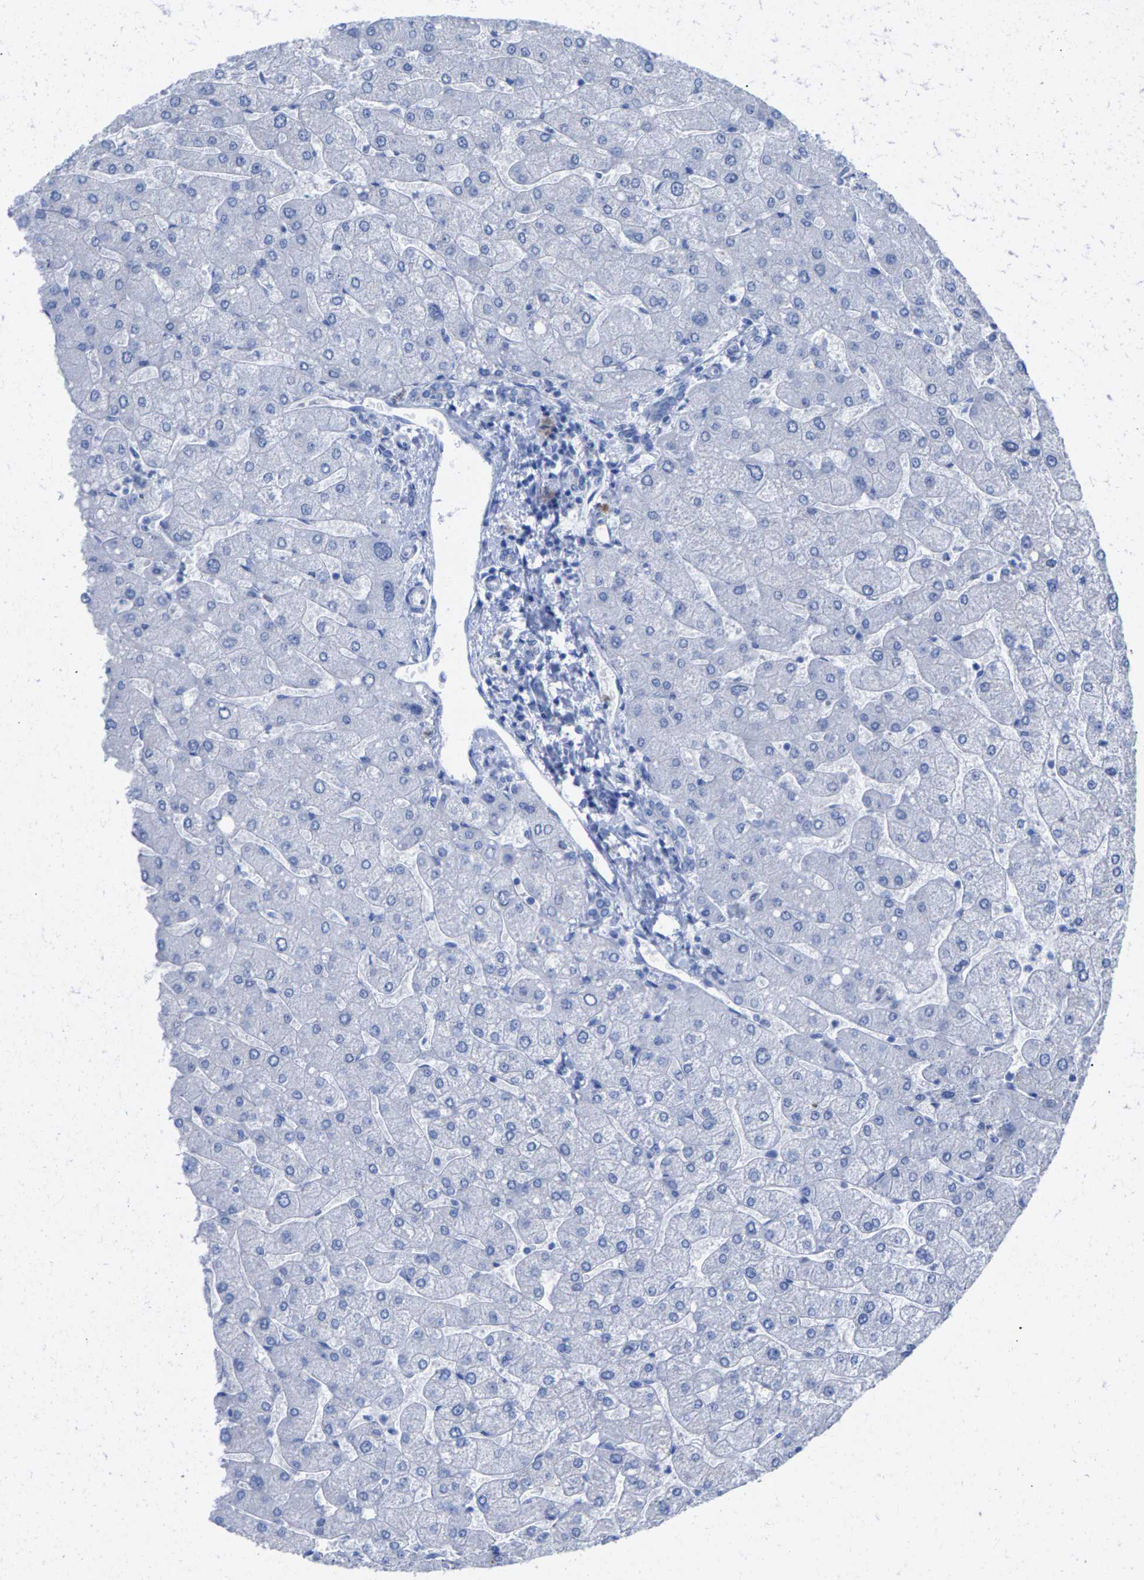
{"staining": {"intensity": "negative", "quantity": "none", "location": "none"}, "tissue": "liver", "cell_type": "Cholangiocytes", "image_type": "normal", "snomed": [{"axis": "morphology", "description": "Normal tissue, NOS"}, {"axis": "topography", "description": "Liver"}], "caption": "Immunohistochemistry (IHC) micrograph of benign liver: human liver stained with DAB demonstrates no significant protein expression in cholangiocytes. The staining is performed using DAB brown chromogen with nuclei counter-stained in using hematoxylin.", "gene": "CPA1", "patient": {"sex": "male", "age": 55}}